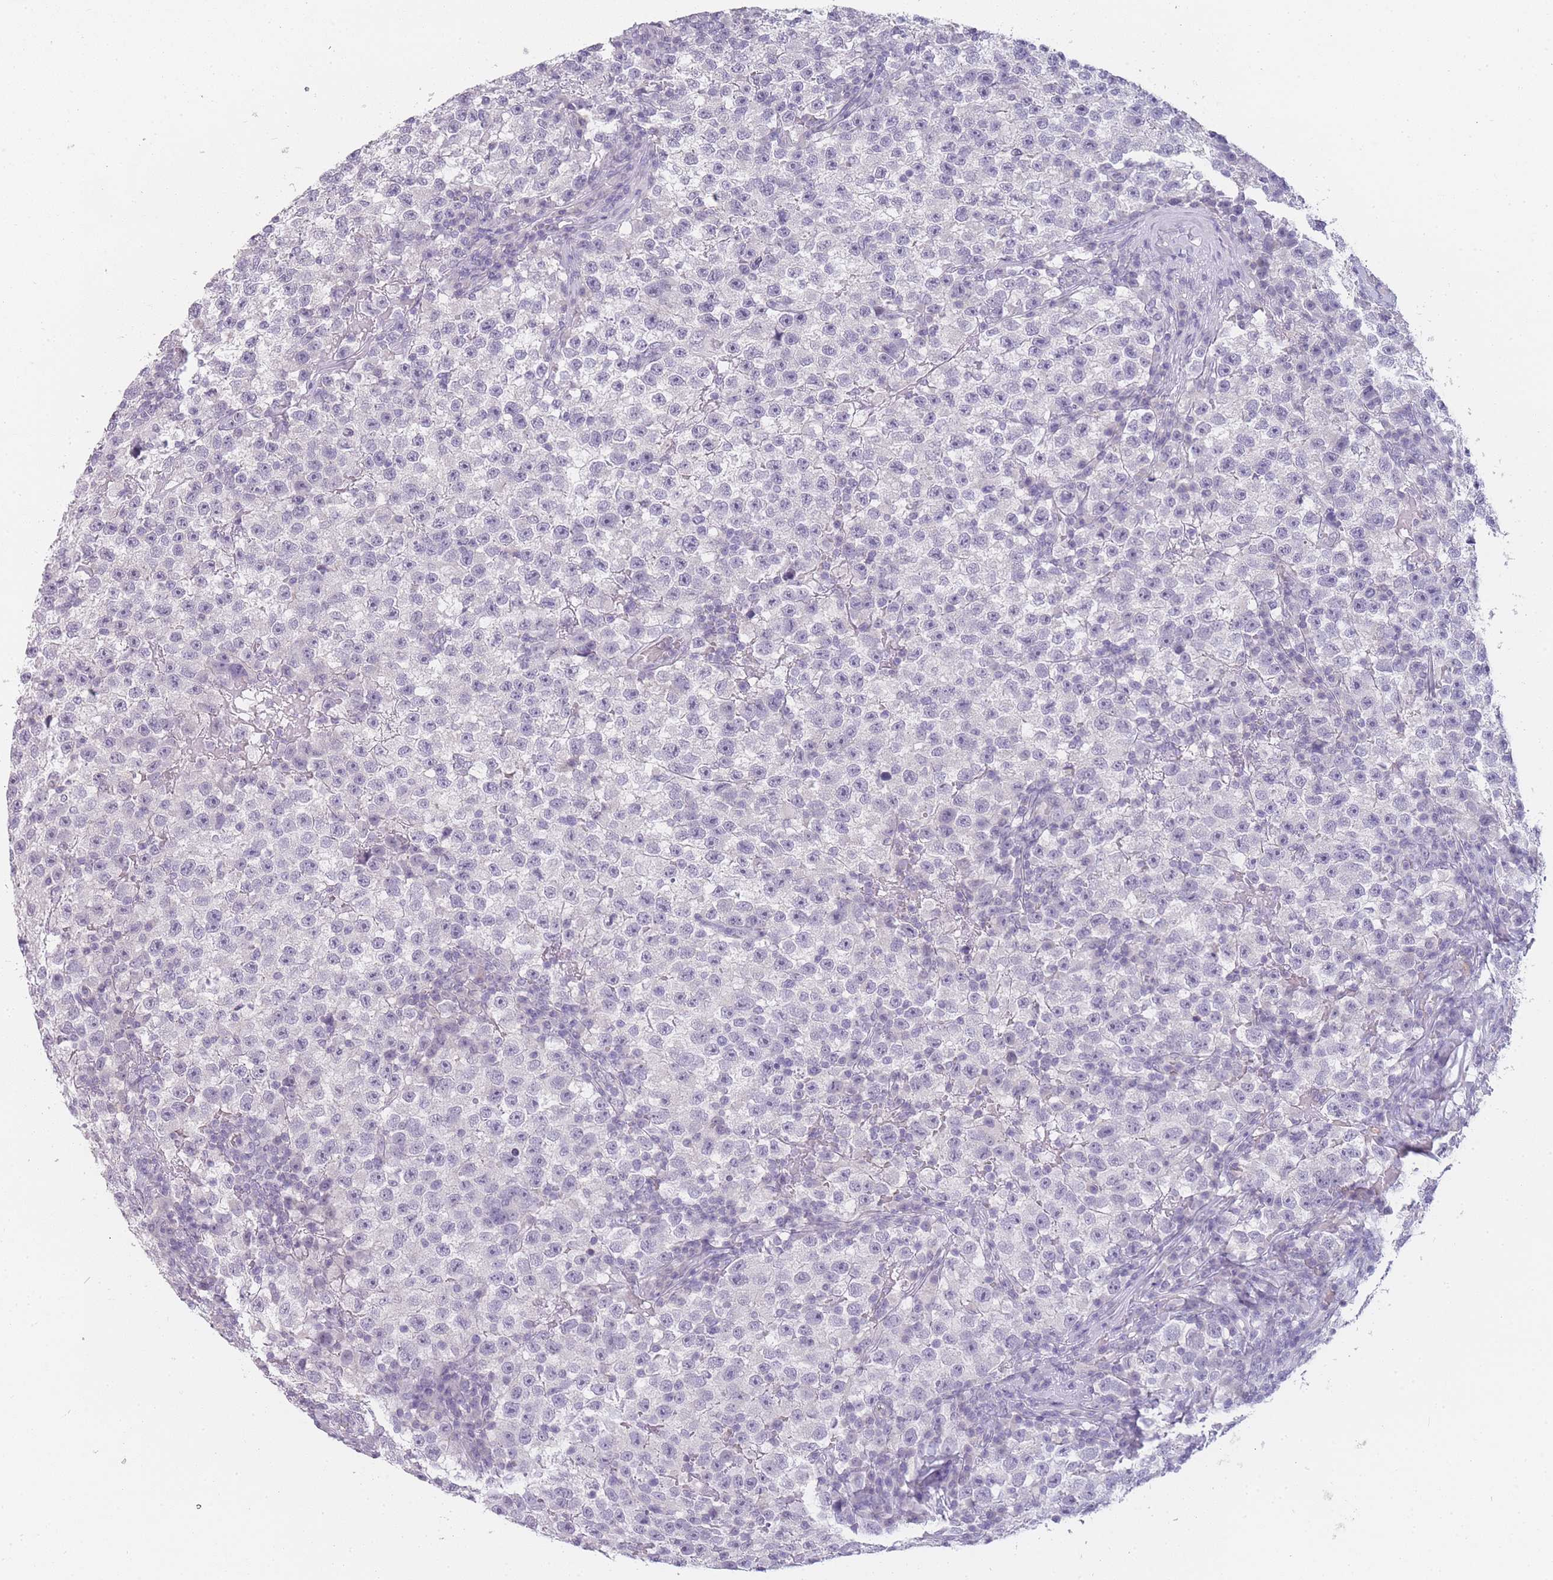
{"staining": {"intensity": "negative", "quantity": "none", "location": "none"}, "tissue": "testis cancer", "cell_type": "Tumor cells", "image_type": "cancer", "snomed": [{"axis": "morphology", "description": "Seminoma, NOS"}, {"axis": "topography", "description": "Testis"}], "caption": "IHC of seminoma (testis) shows no positivity in tumor cells.", "gene": "INS", "patient": {"sex": "male", "age": 22}}